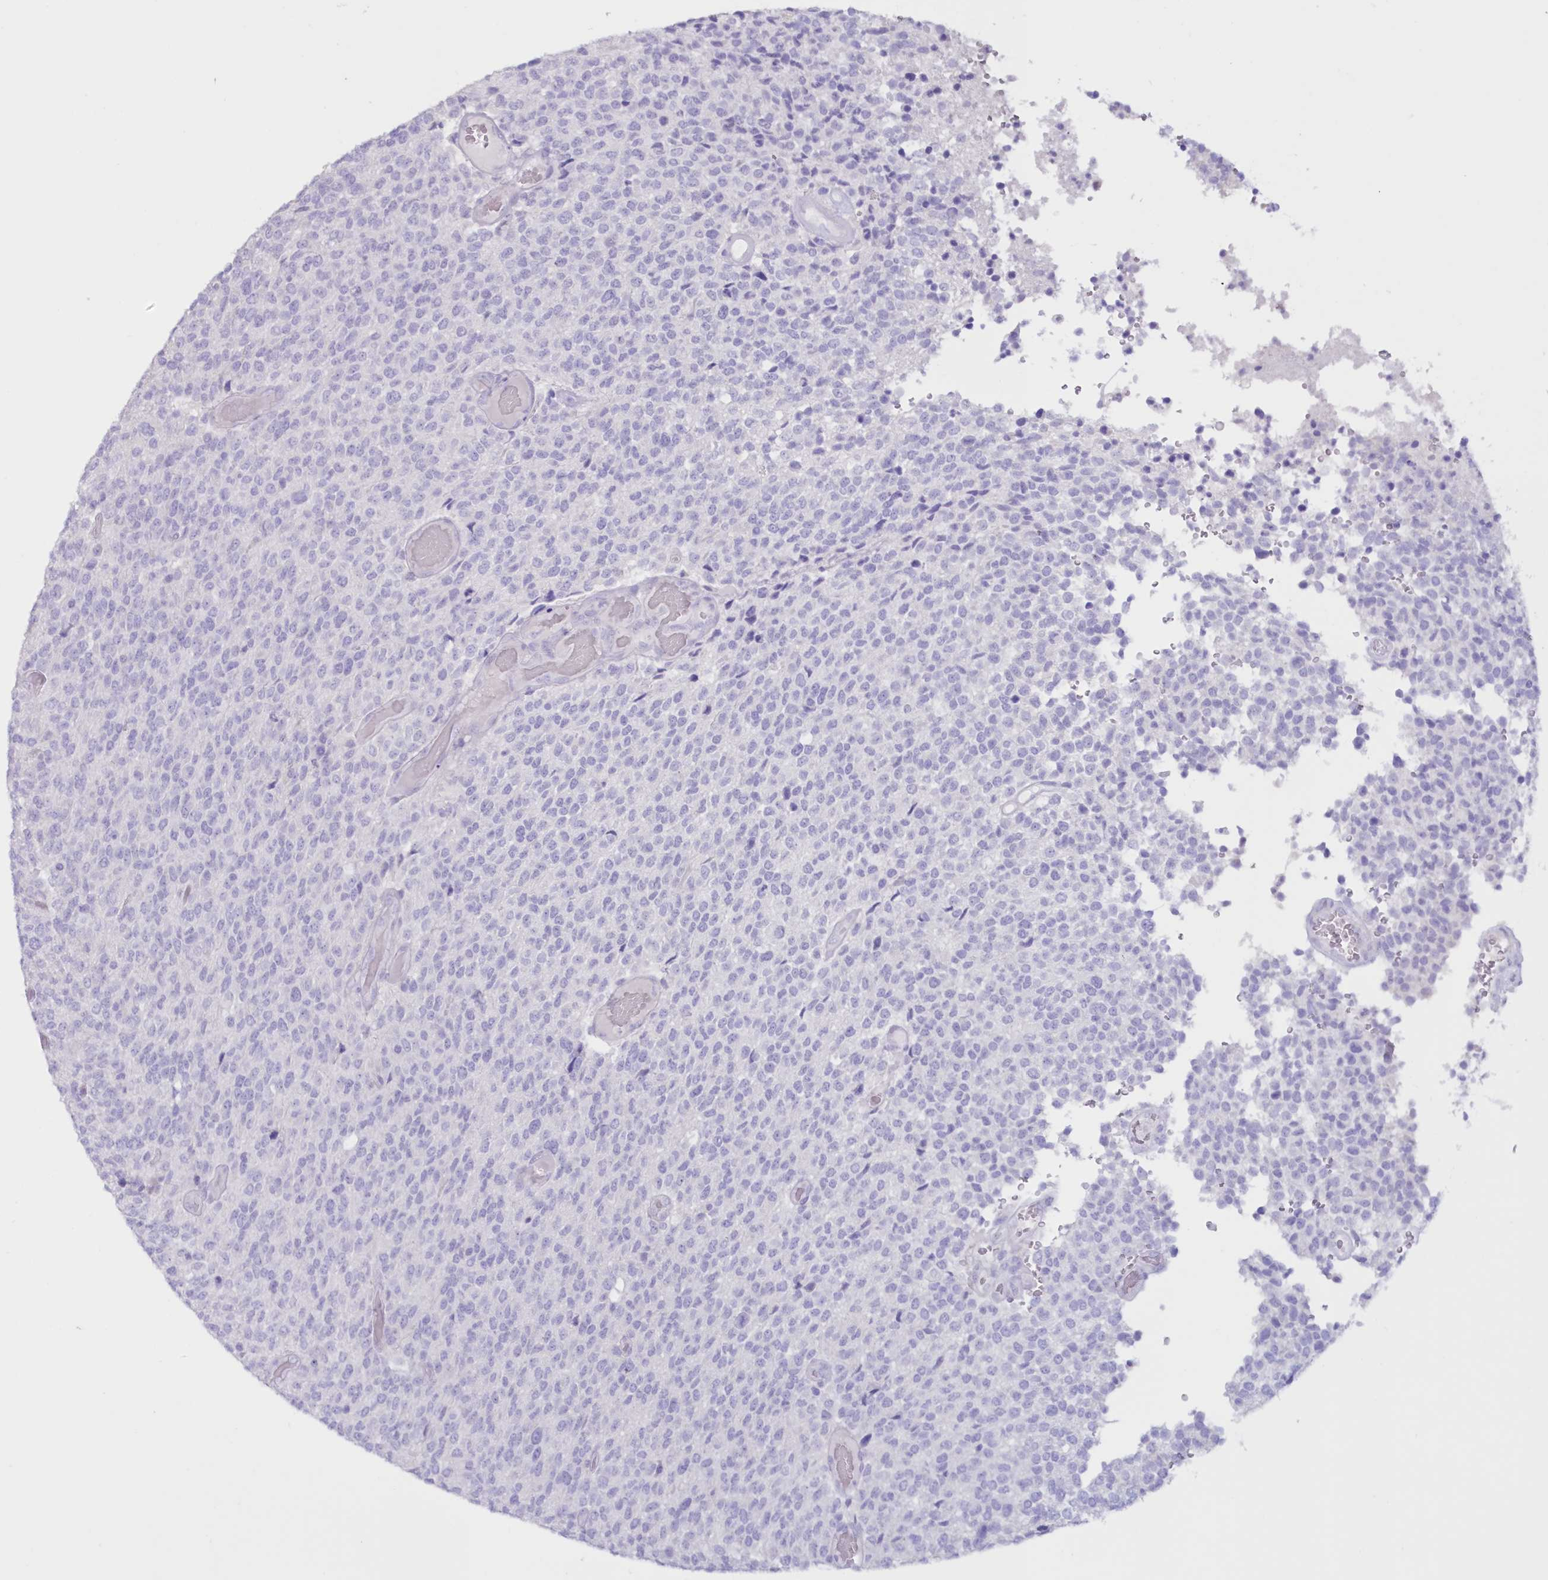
{"staining": {"intensity": "negative", "quantity": "none", "location": "none"}, "tissue": "glioma", "cell_type": "Tumor cells", "image_type": "cancer", "snomed": [{"axis": "morphology", "description": "Glioma, malignant, High grade"}, {"axis": "topography", "description": "pancreas cauda"}], "caption": "A micrograph of malignant glioma (high-grade) stained for a protein exhibits no brown staining in tumor cells.", "gene": "CYP3A4", "patient": {"sex": "male", "age": 60}}